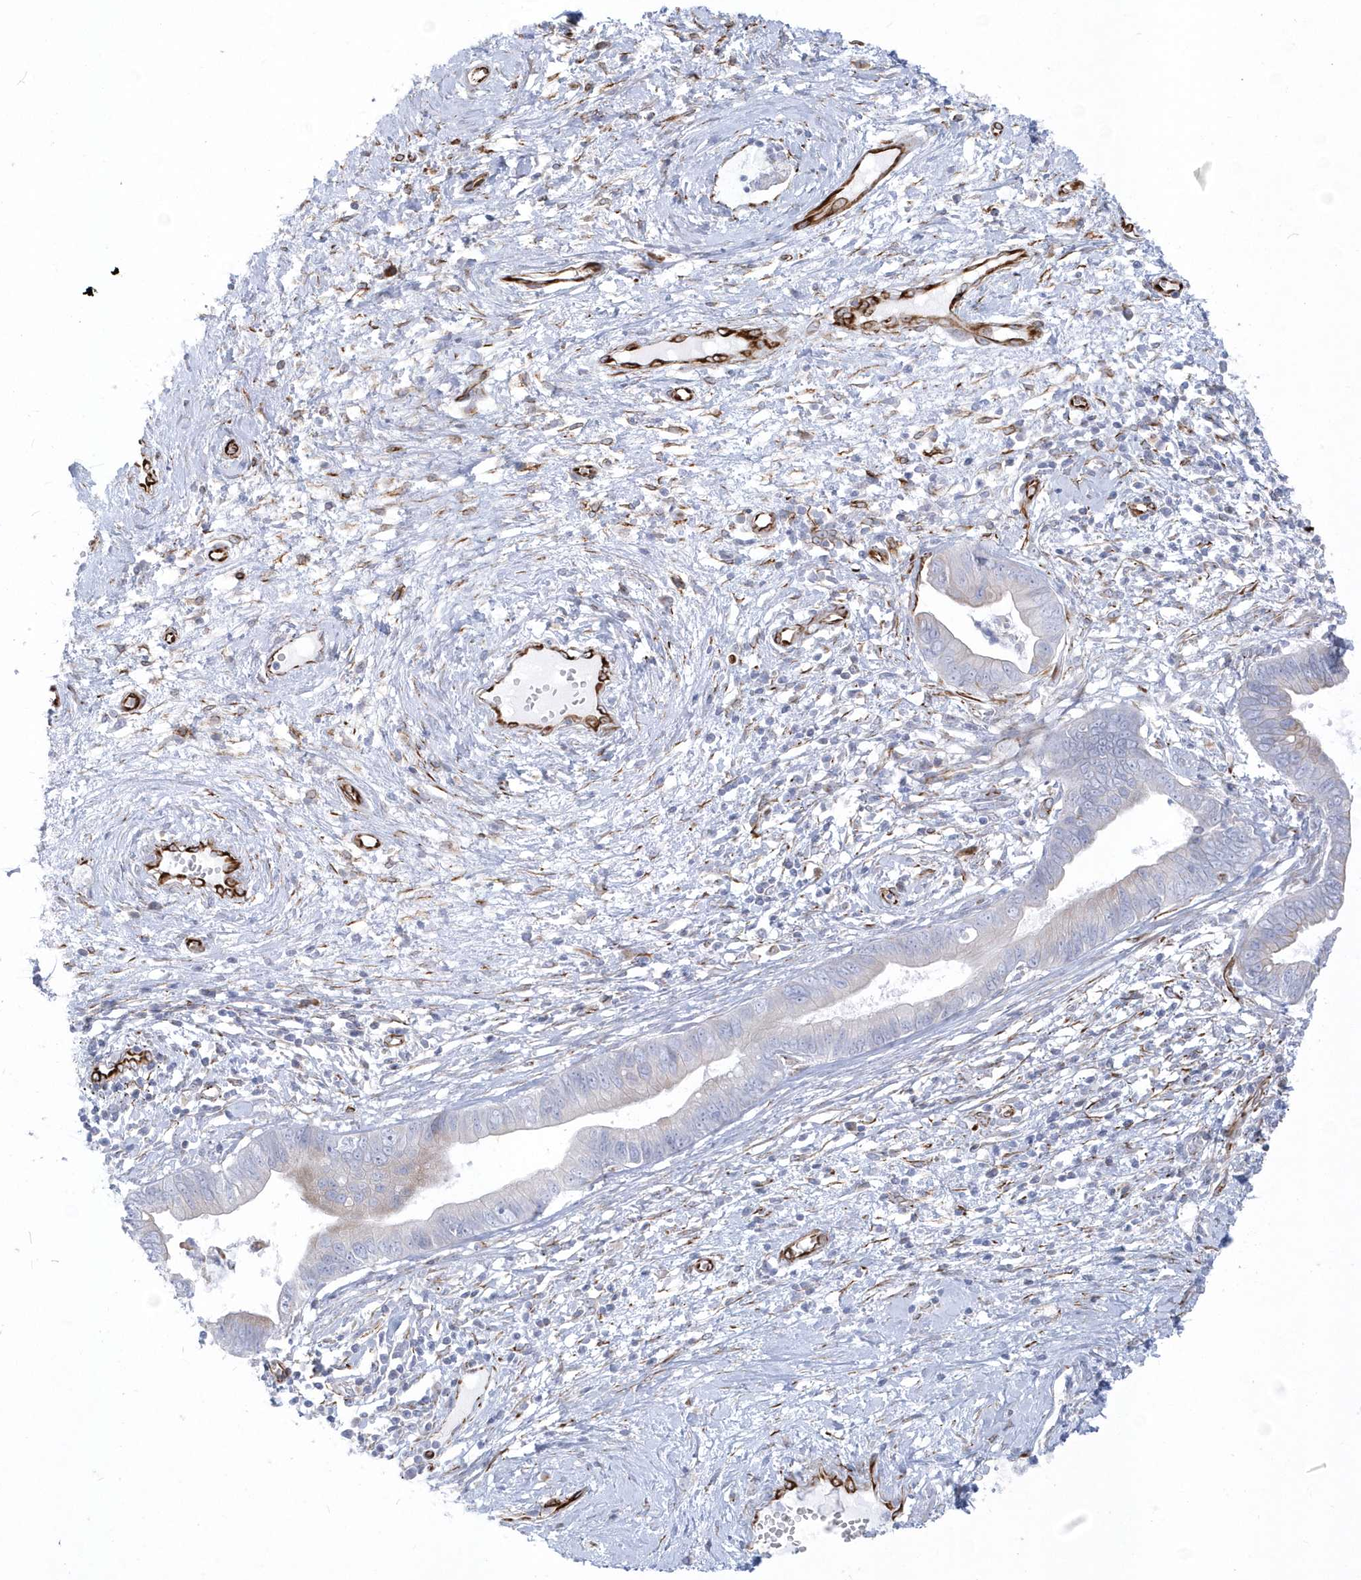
{"staining": {"intensity": "weak", "quantity": "<25%", "location": "cytoplasmic/membranous"}, "tissue": "cervical cancer", "cell_type": "Tumor cells", "image_type": "cancer", "snomed": [{"axis": "morphology", "description": "Adenocarcinoma, NOS"}, {"axis": "topography", "description": "Cervix"}], "caption": "Human adenocarcinoma (cervical) stained for a protein using immunohistochemistry (IHC) displays no staining in tumor cells.", "gene": "PPIL6", "patient": {"sex": "female", "age": 44}}